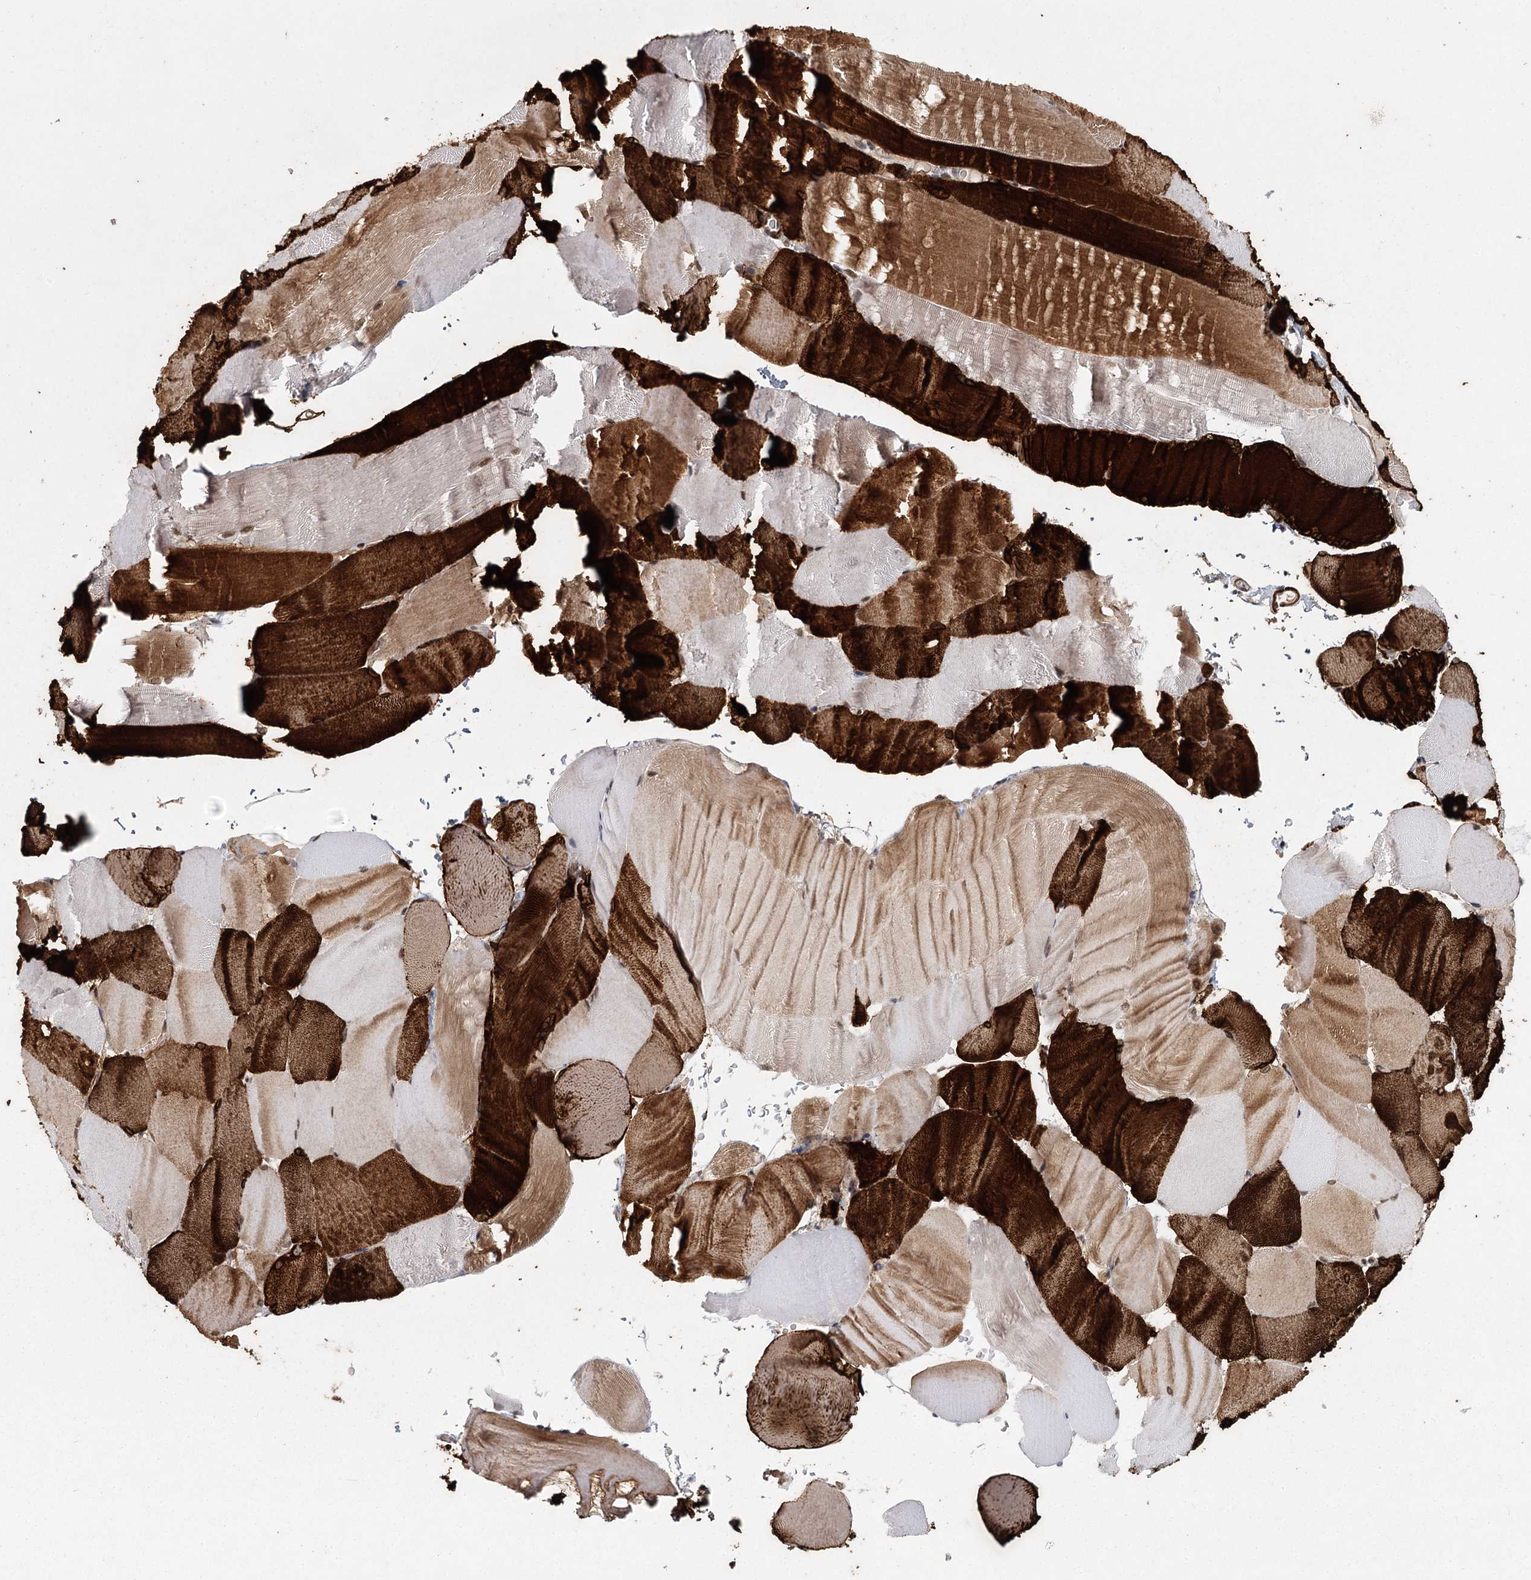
{"staining": {"intensity": "strong", "quantity": "25%-75%", "location": "cytoplasmic/membranous"}, "tissue": "skeletal muscle", "cell_type": "Myocytes", "image_type": "normal", "snomed": [{"axis": "morphology", "description": "Normal tissue, NOS"}, {"axis": "topography", "description": "Skeletal muscle"}, {"axis": "topography", "description": "Parathyroid gland"}], "caption": "Immunohistochemical staining of unremarkable human skeletal muscle reveals 25%-75% levels of strong cytoplasmic/membranous protein positivity in about 25%-75% of myocytes. The protein of interest is stained brown, and the nuclei are stained in blue (DAB (3,3'-diaminobenzidine) IHC with brightfield microscopy, high magnification).", "gene": "ZCCHC24", "patient": {"sex": "female", "age": 37}}